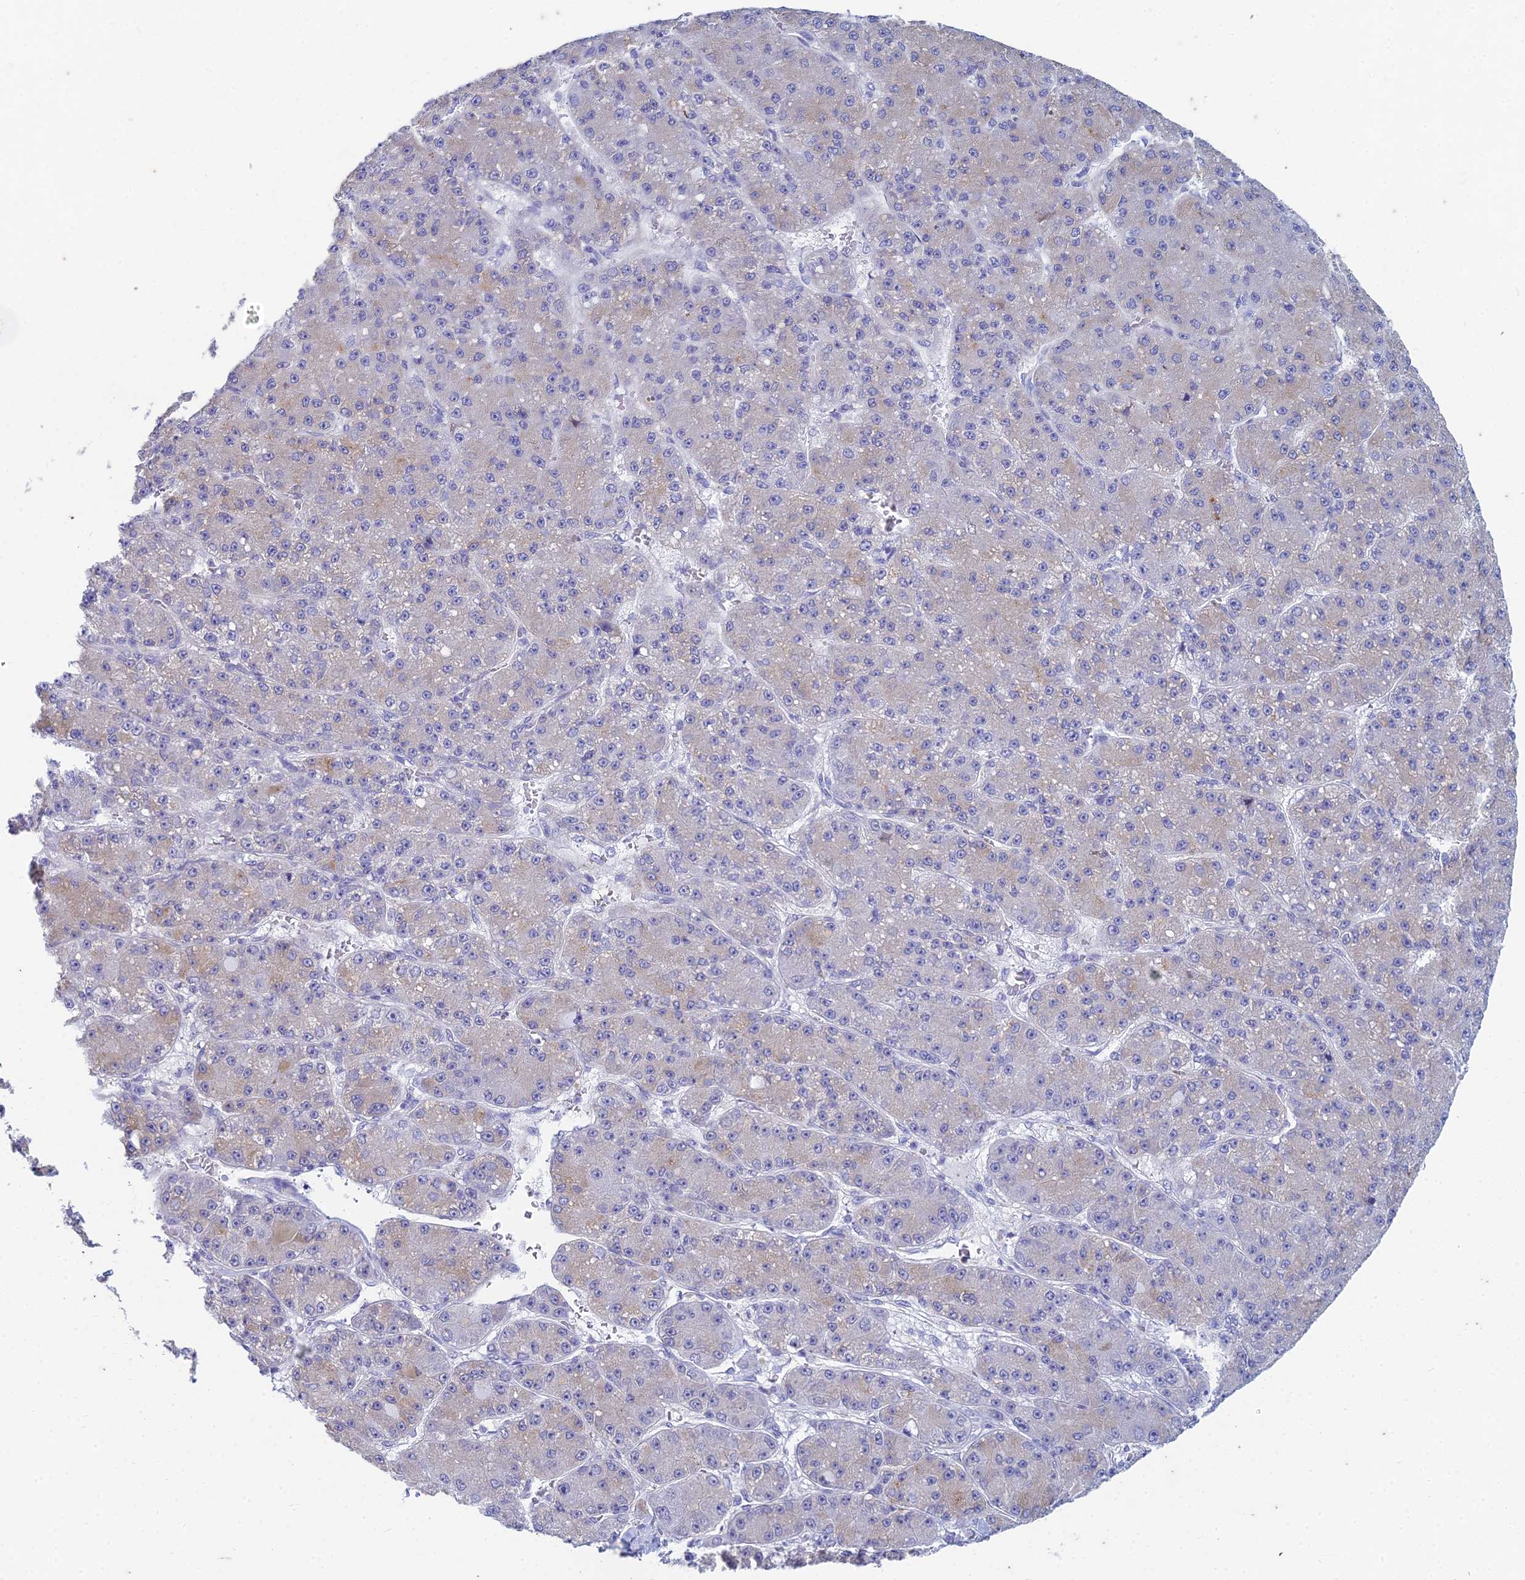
{"staining": {"intensity": "weak", "quantity": "<25%", "location": "cytoplasmic/membranous"}, "tissue": "liver cancer", "cell_type": "Tumor cells", "image_type": "cancer", "snomed": [{"axis": "morphology", "description": "Carcinoma, Hepatocellular, NOS"}, {"axis": "topography", "description": "Liver"}], "caption": "A micrograph of human liver cancer is negative for staining in tumor cells. (Stains: DAB immunohistochemistry (IHC) with hematoxylin counter stain, Microscopy: brightfield microscopy at high magnification).", "gene": "EEF2KMT", "patient": {"sex": "male", "age": 67}}